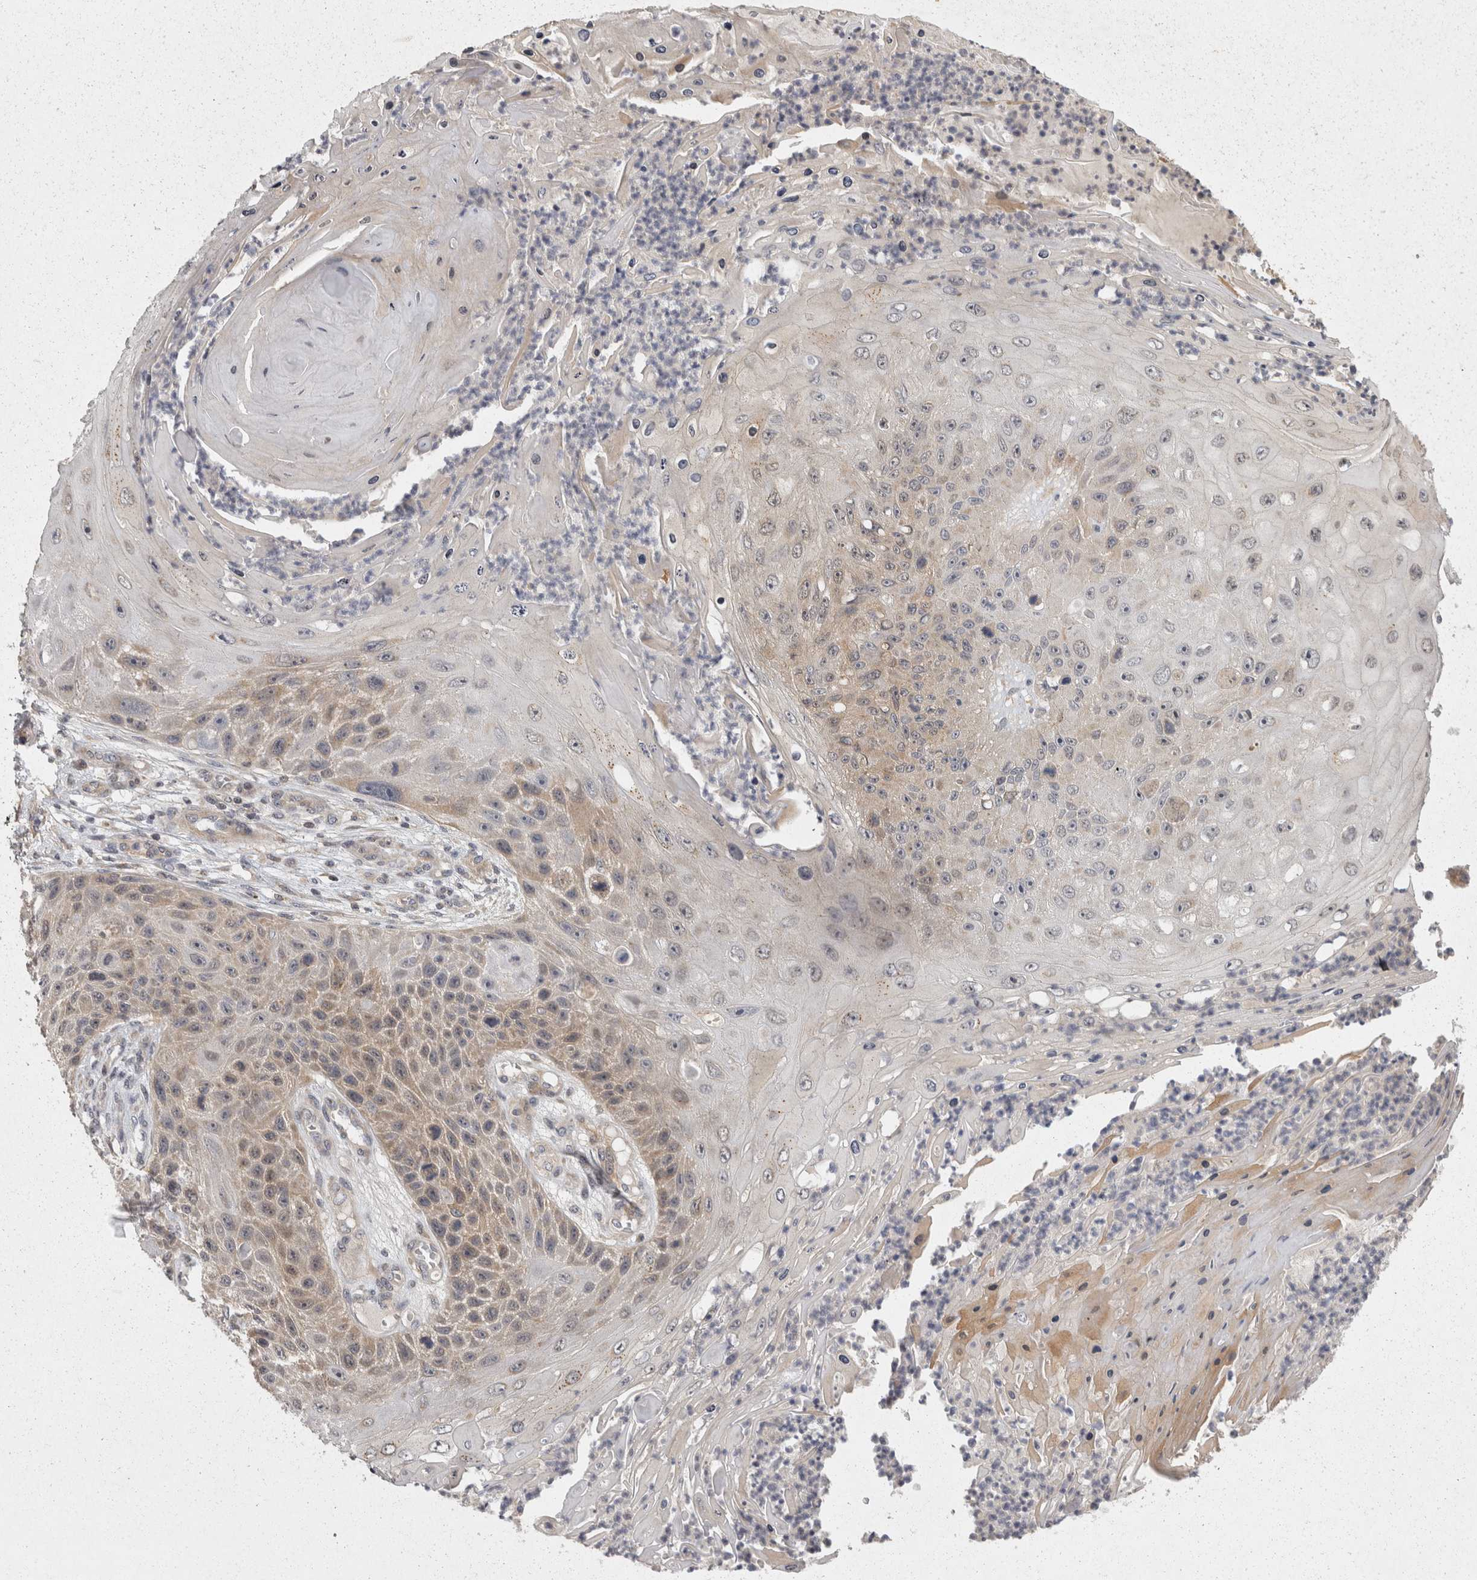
{"staining": {"intensity": "weak", "quantity": "25%-75%", "location": "cytoplasmic/membranous"}, "tissue": "skin cancer", "cell_type": "Tumor cells", "image_type": "cancer", "snomed": [{"axis": "morphology", "description": "Squamous cell carcinoma, NOS"}, {"axis": "topography", "description": "Skin"}], "caption": "Immunohistochemical staining of squamous cell carcinoma (skin) reveals low levels of weak cytoplasmic/membranous positivity in approximately 25%-75% of tumor cells.", "gene": "ACAT2", "patient": {"sex": "female", "age": 88}}